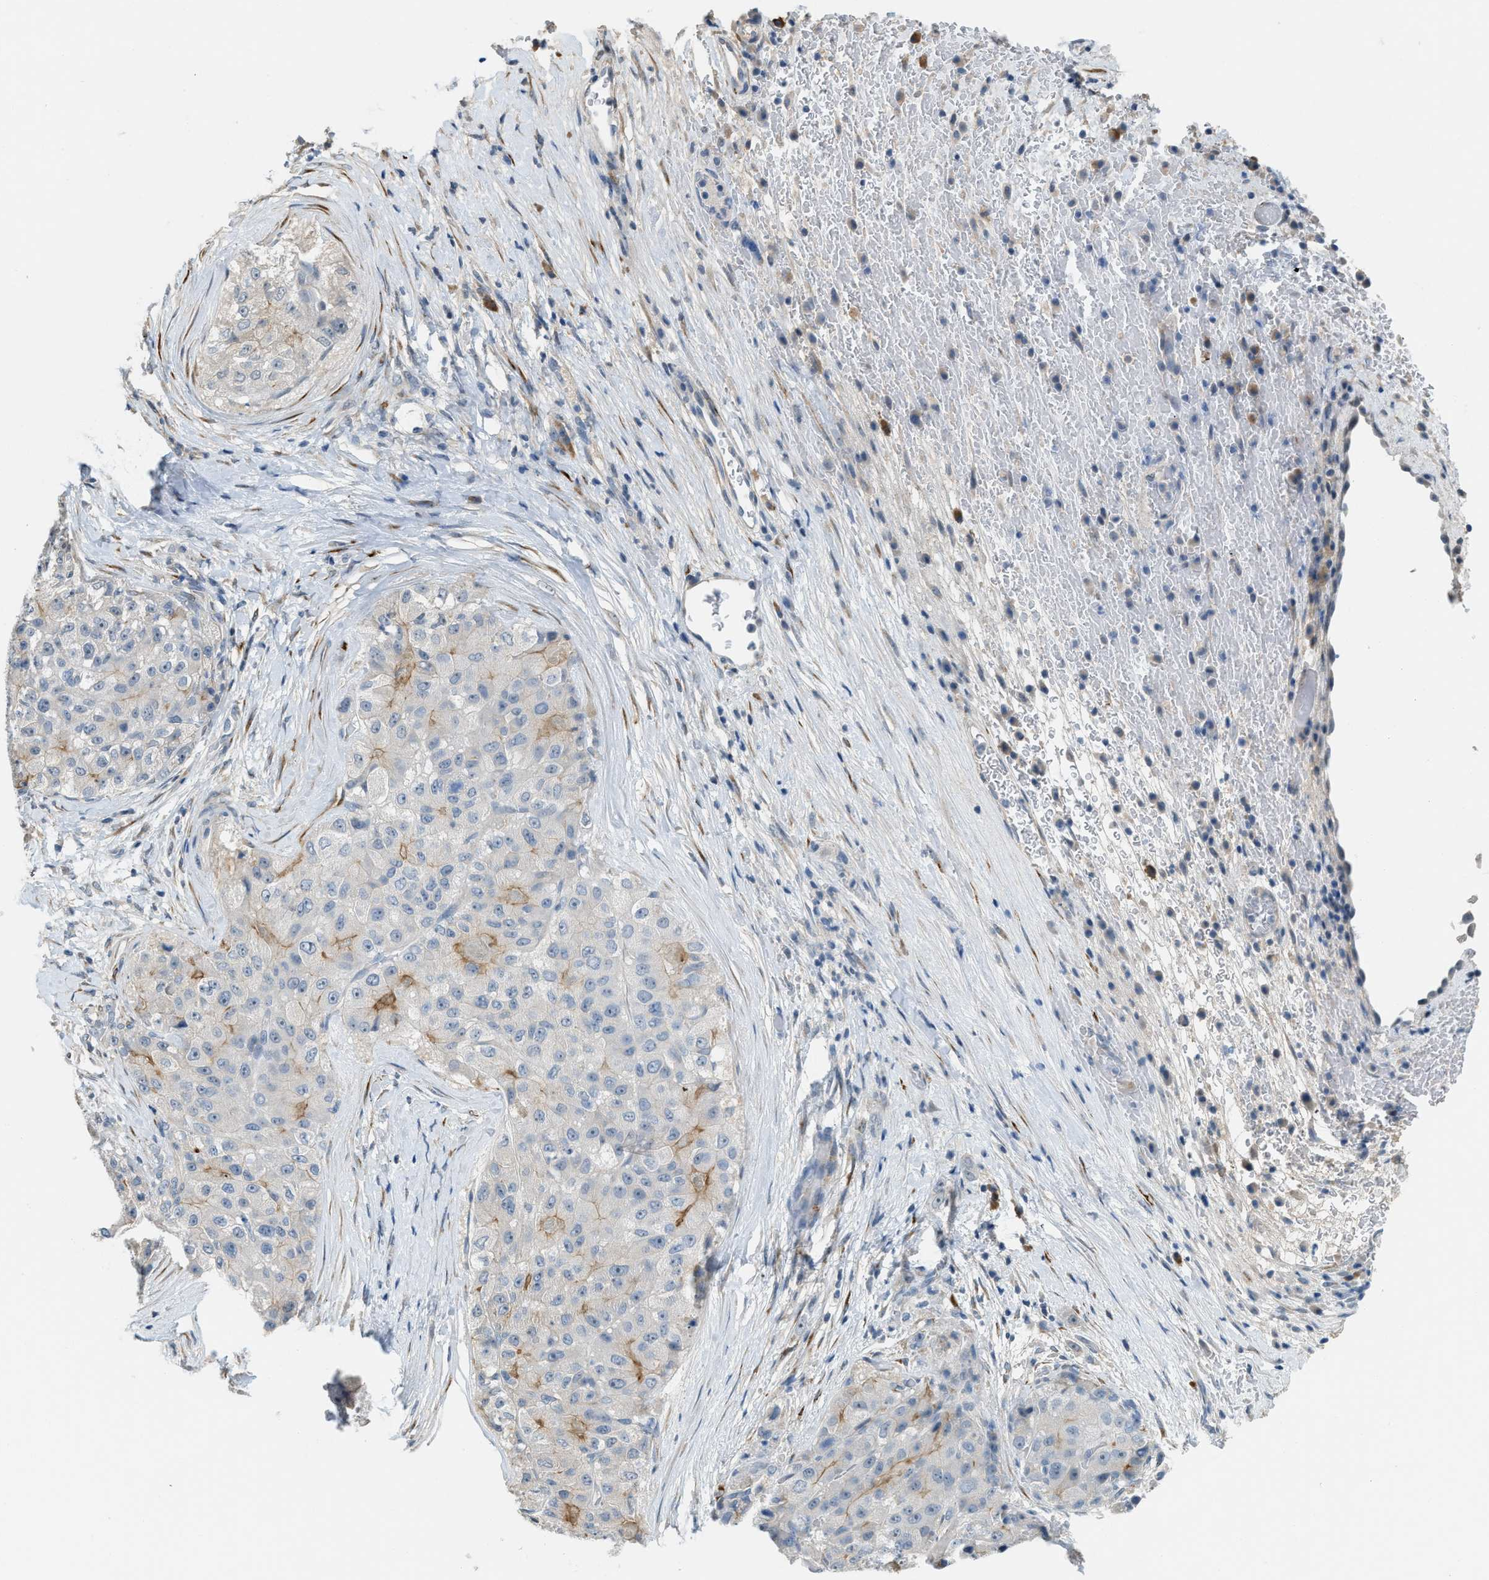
{"staining": {"intensity": "moderate", "quantity": "<25%", "location": "cytoplasmic/membranous"}, "tissue": "liver cancer", "cell_type": "Tumor cells", "image_type": "cancer", "snomed": [{"axis": "morphology", "description": "Carcinoma, Hepatocellular, NOS"}, {"axis": "topography", "description": "Liver"}], "caption": "Protein expression analysis of human liver hepatocellular carcinoma reveals moderate cytoplasmic/membranous staining in approximately <25% of tumor cells.", "gene": "TMEM154", "patient": {"sex": "male", "age": 80}}